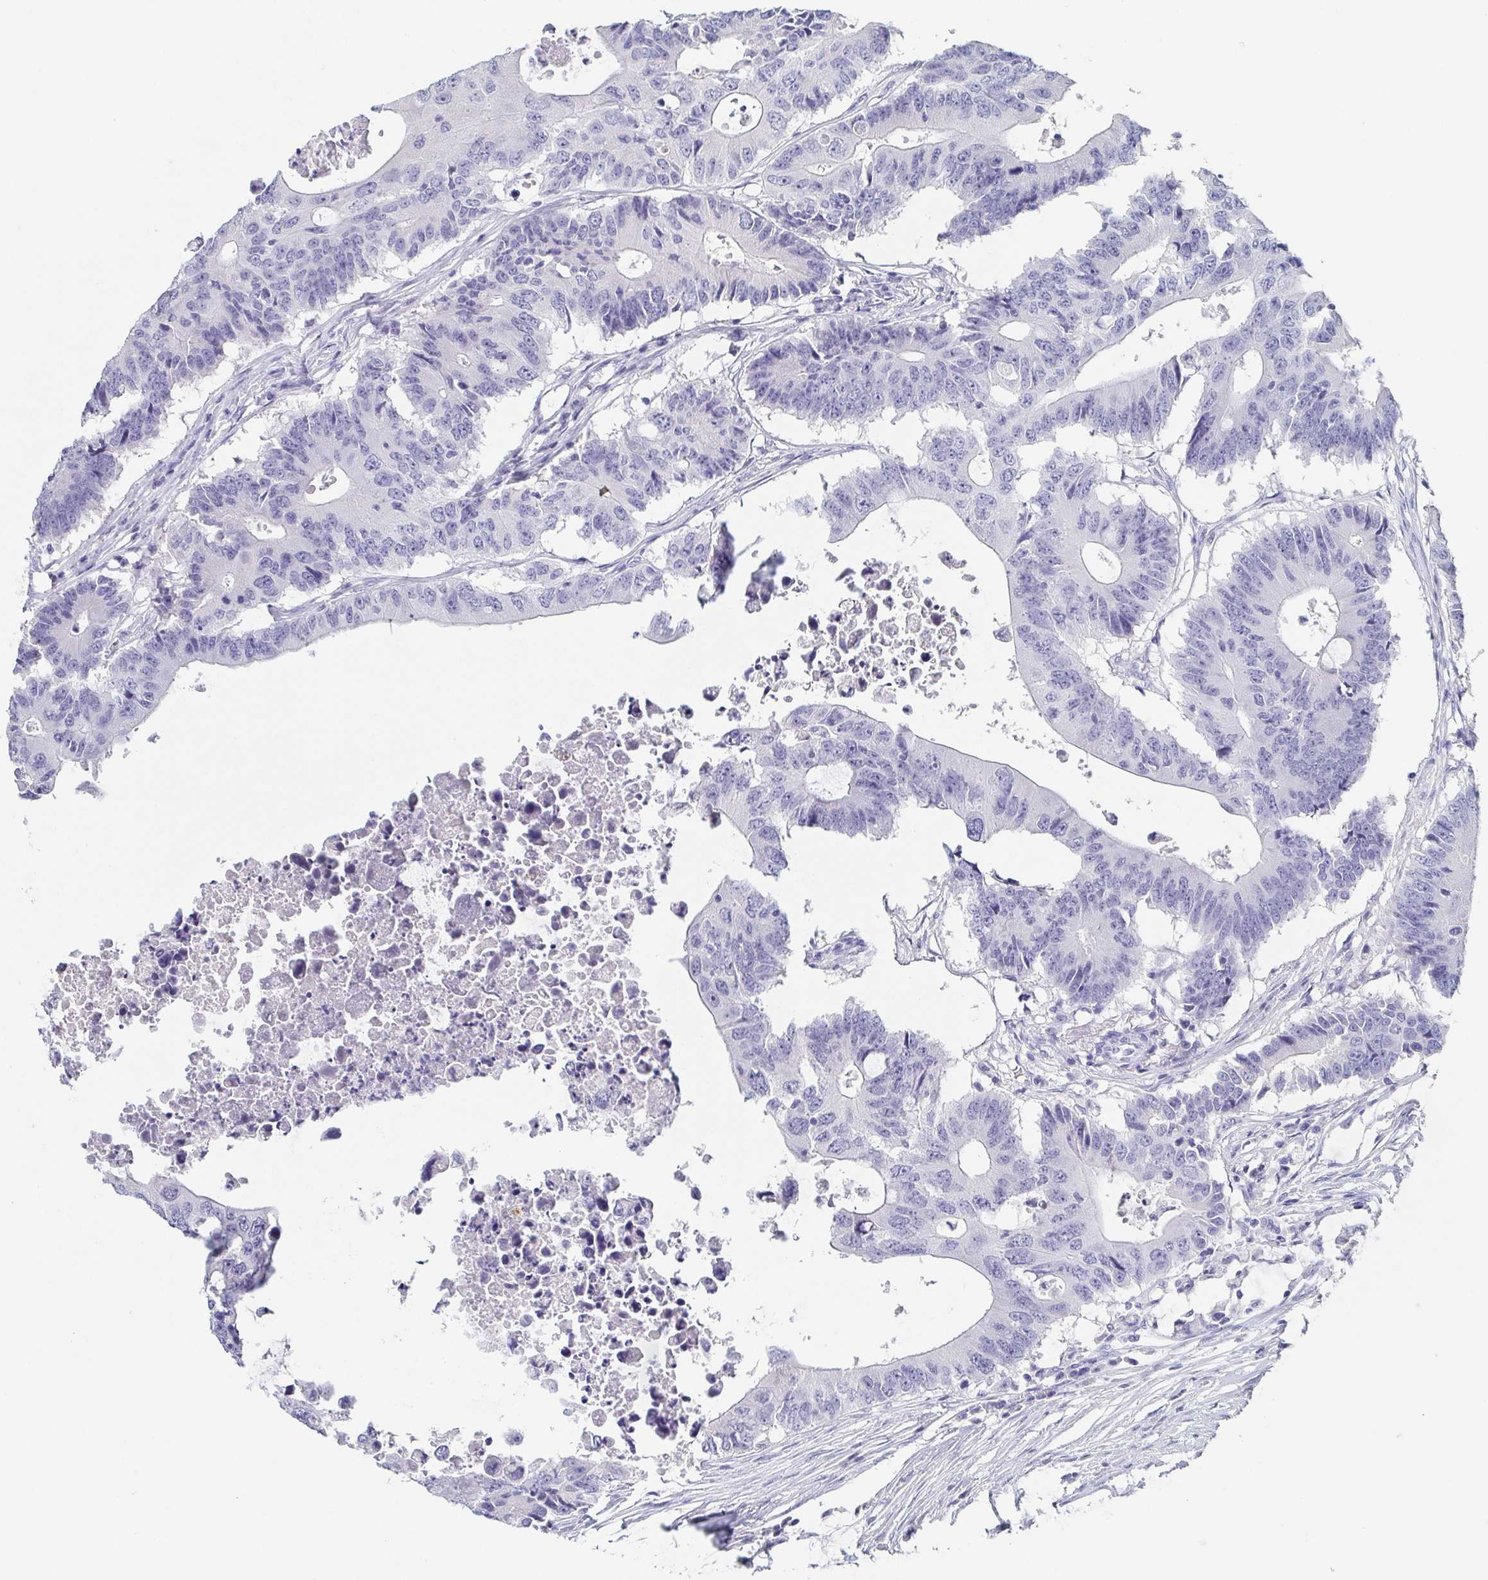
{"staining": {"intensity": "negative", "quantity": "none", "location": "none"}, "tissue": "colorectal cancer", "cell_type": "Tumor cells", "image_type": "cancer", "snomed": [{"axis": "morphology", "description": "Adenocarcinoma, NOS"}, {"axis": "topography", "description": "Colon"}], "caption": "The IHC micrograph has no significant positivity in tumor cells of adenocarcinoma (colorectal) tissue.", "gene": "ITLN1", "patient": {"sex": "male", "age": 71}}